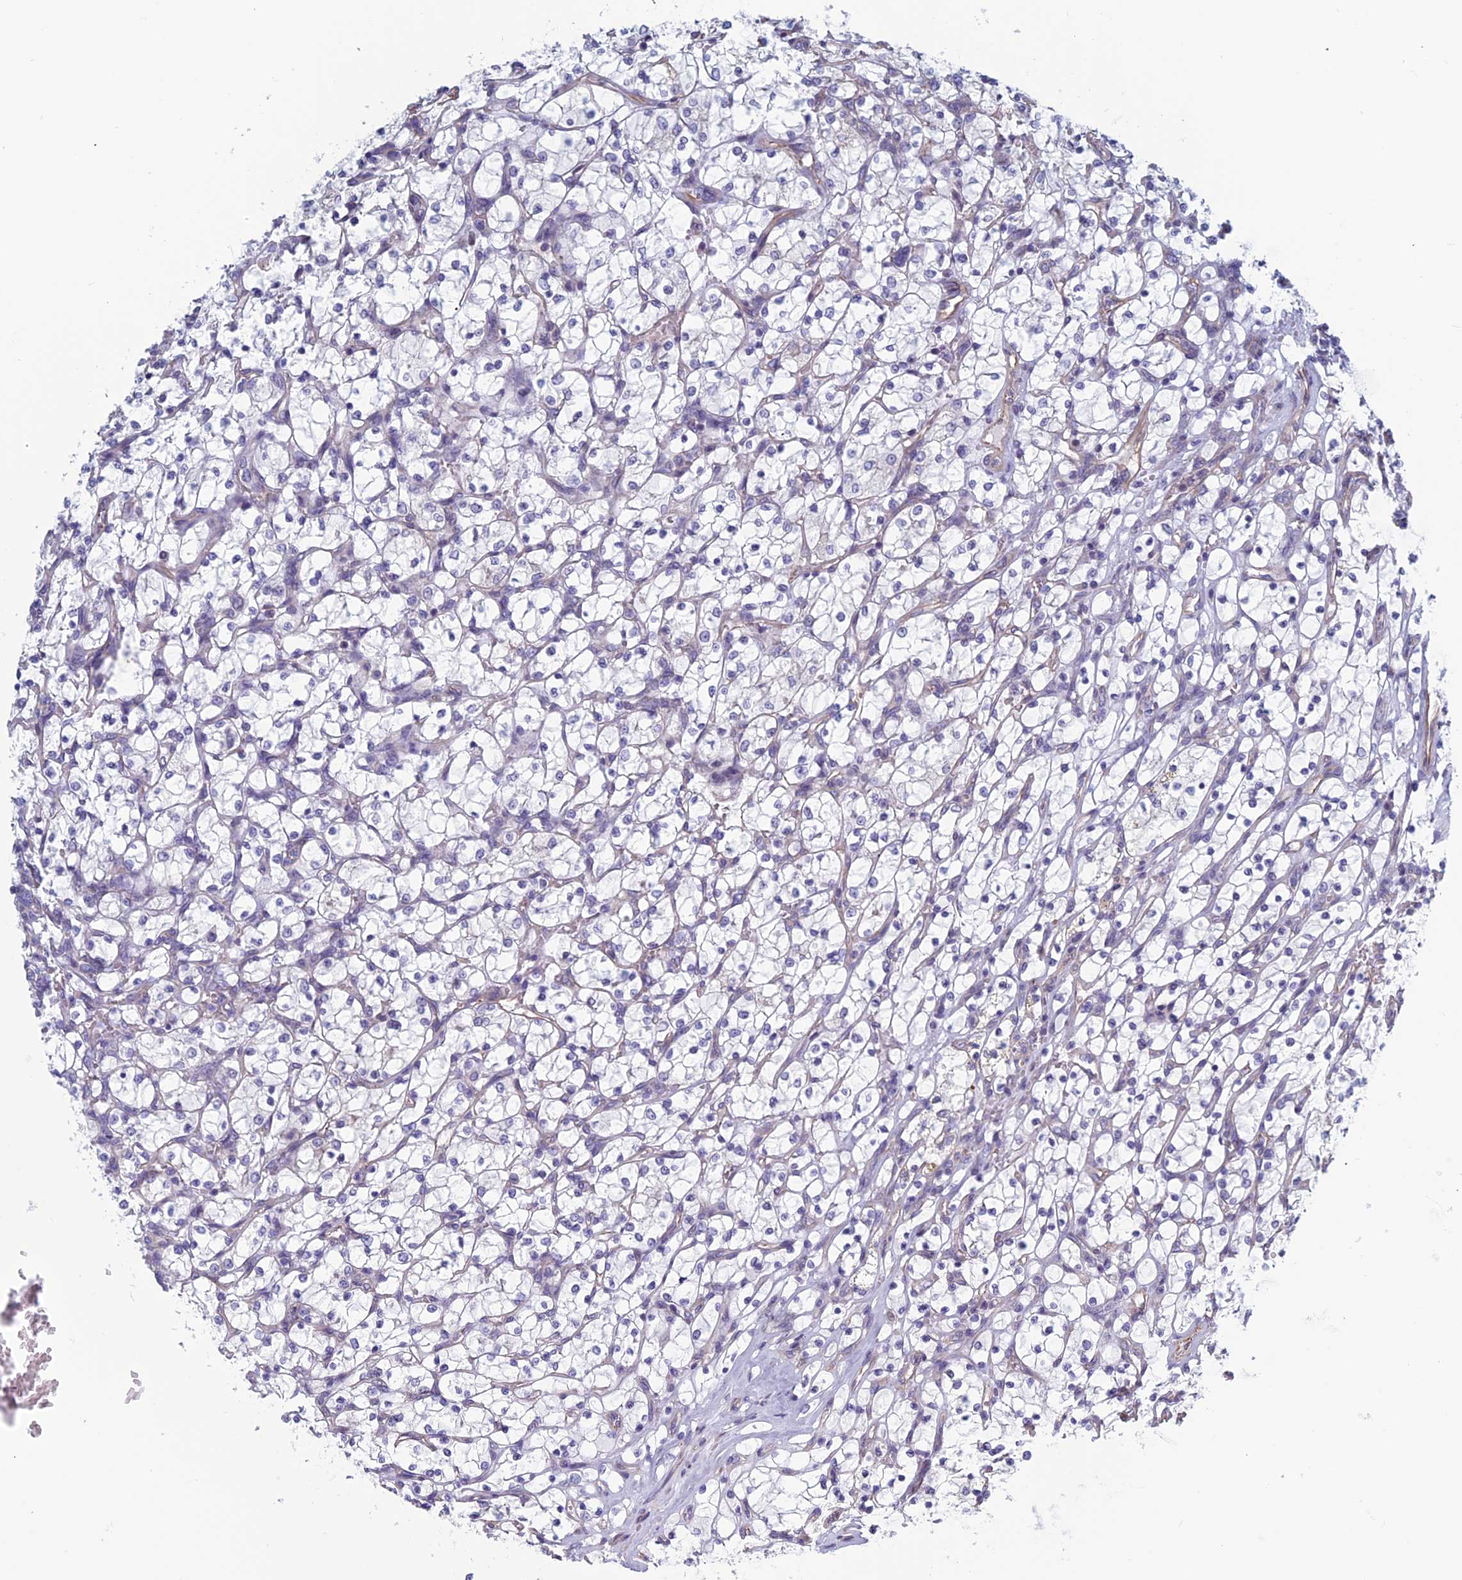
{"staining": {"intensity": "negative", "quantity": "none", "location": "none"}, "tissue": "renal cancer", "cell_type": "Tumor cells", "image_type": "cancer", "snomed": [{"axis": "morphology", "description": "Adenocarcinoma, NOS"}, {"axis": "topography", "description": "Kidney"}], "caption": "This is a photomicrograph of IHC staining of adenocarcinoma (renal), which shows no staining in tumor cells.", "gene": "BCL2L10", "patient": {"sex": "female", "age": 69}}